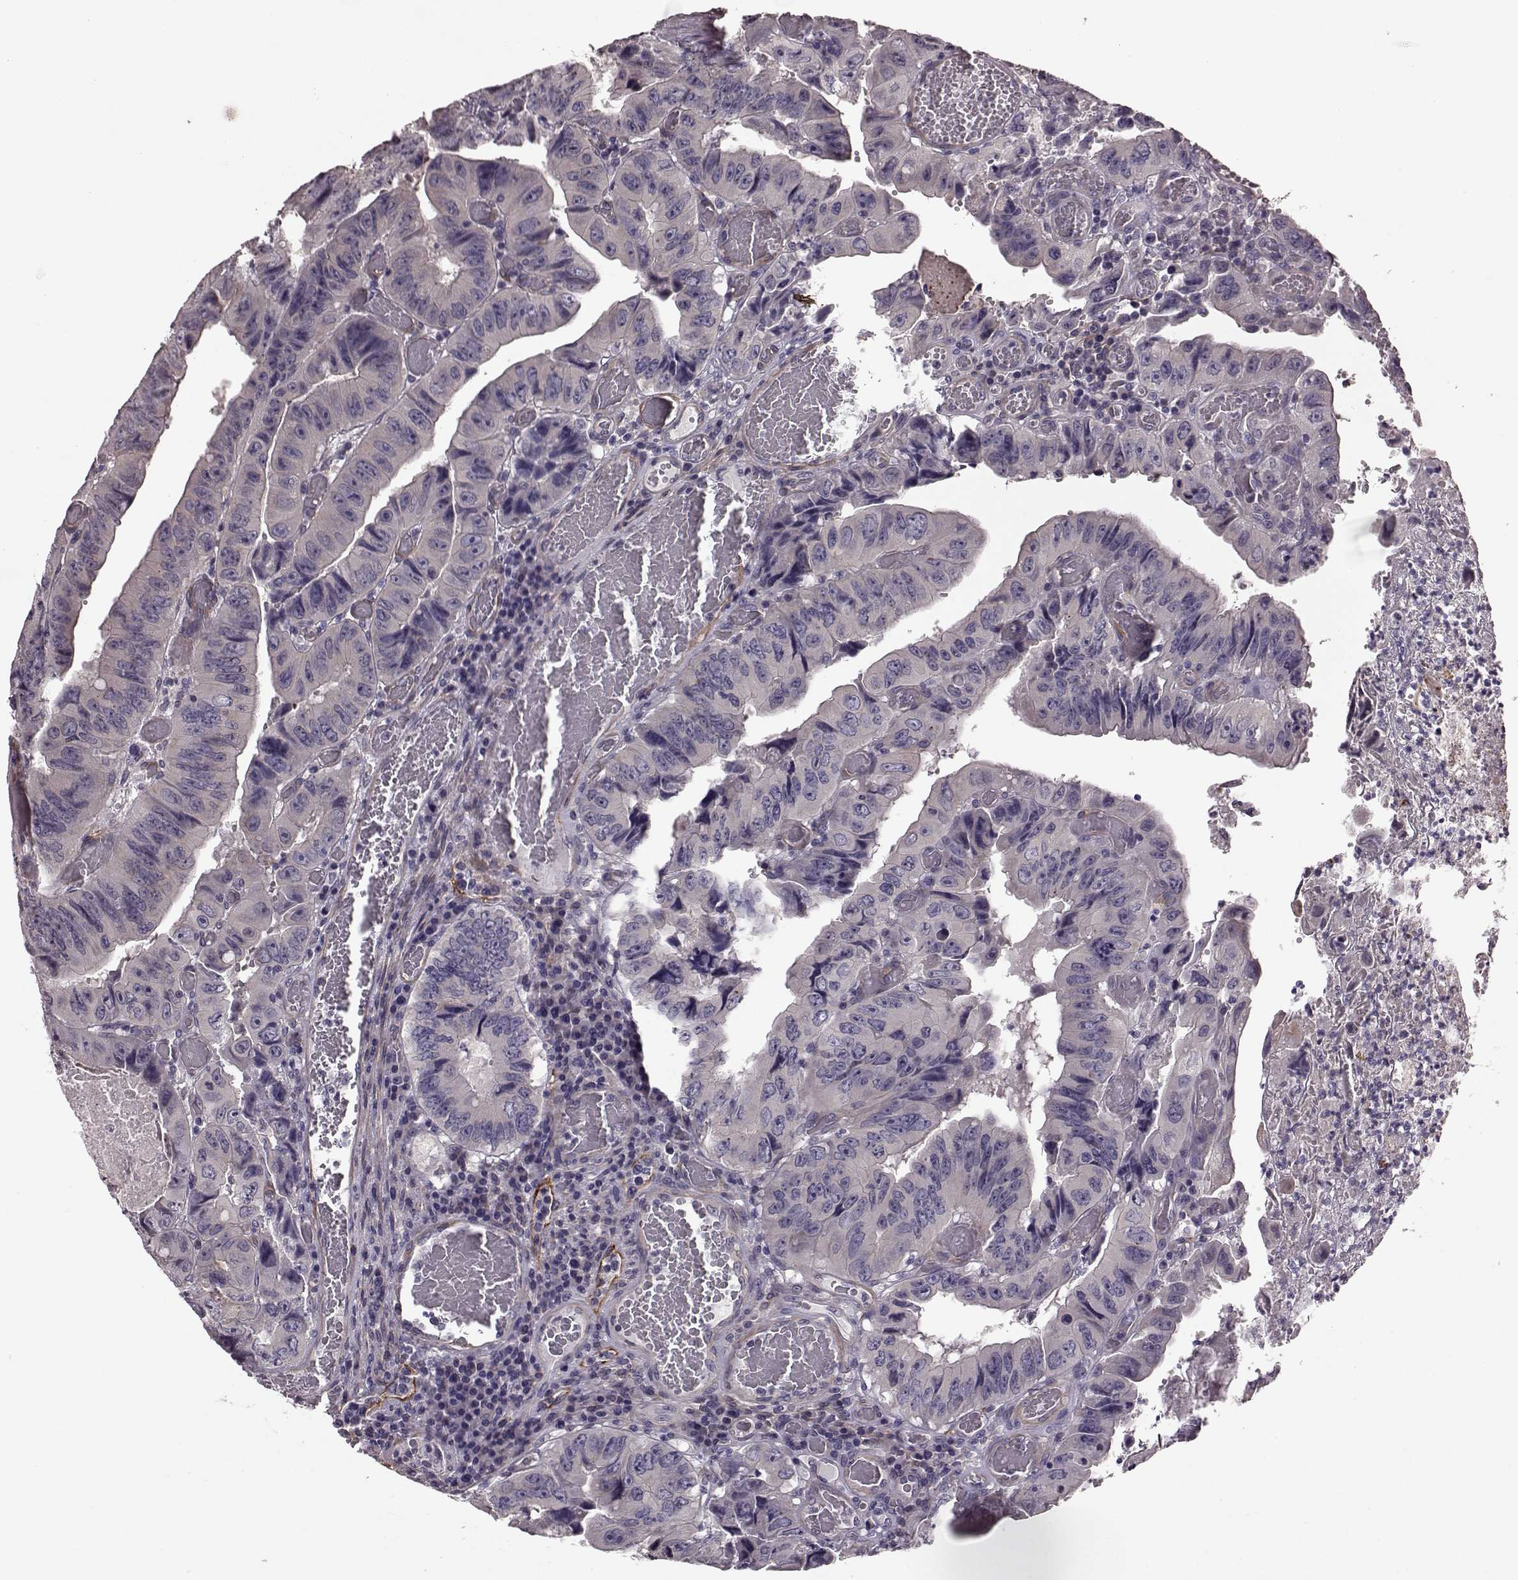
{"staining": {"intensity": "negative", "quantity": "none", "location": "none"}, "tissue": "colorectal cancer", "cell_type": "Tumor cells", "image_type": "cancer", "snomed": [{"axis": "morphology", "description": "Adenocarcinoma, NOS"}, {"axis": "topography", "description": "Colon"}], "caption": "This is a image of IHC staining of colorectal cancer (adenocarcinoma), which shows no staining in tumor cells. Nuclei are stained in blue.", "gene": "GRK1", "patient": {"sex": "female", "age": 84}}